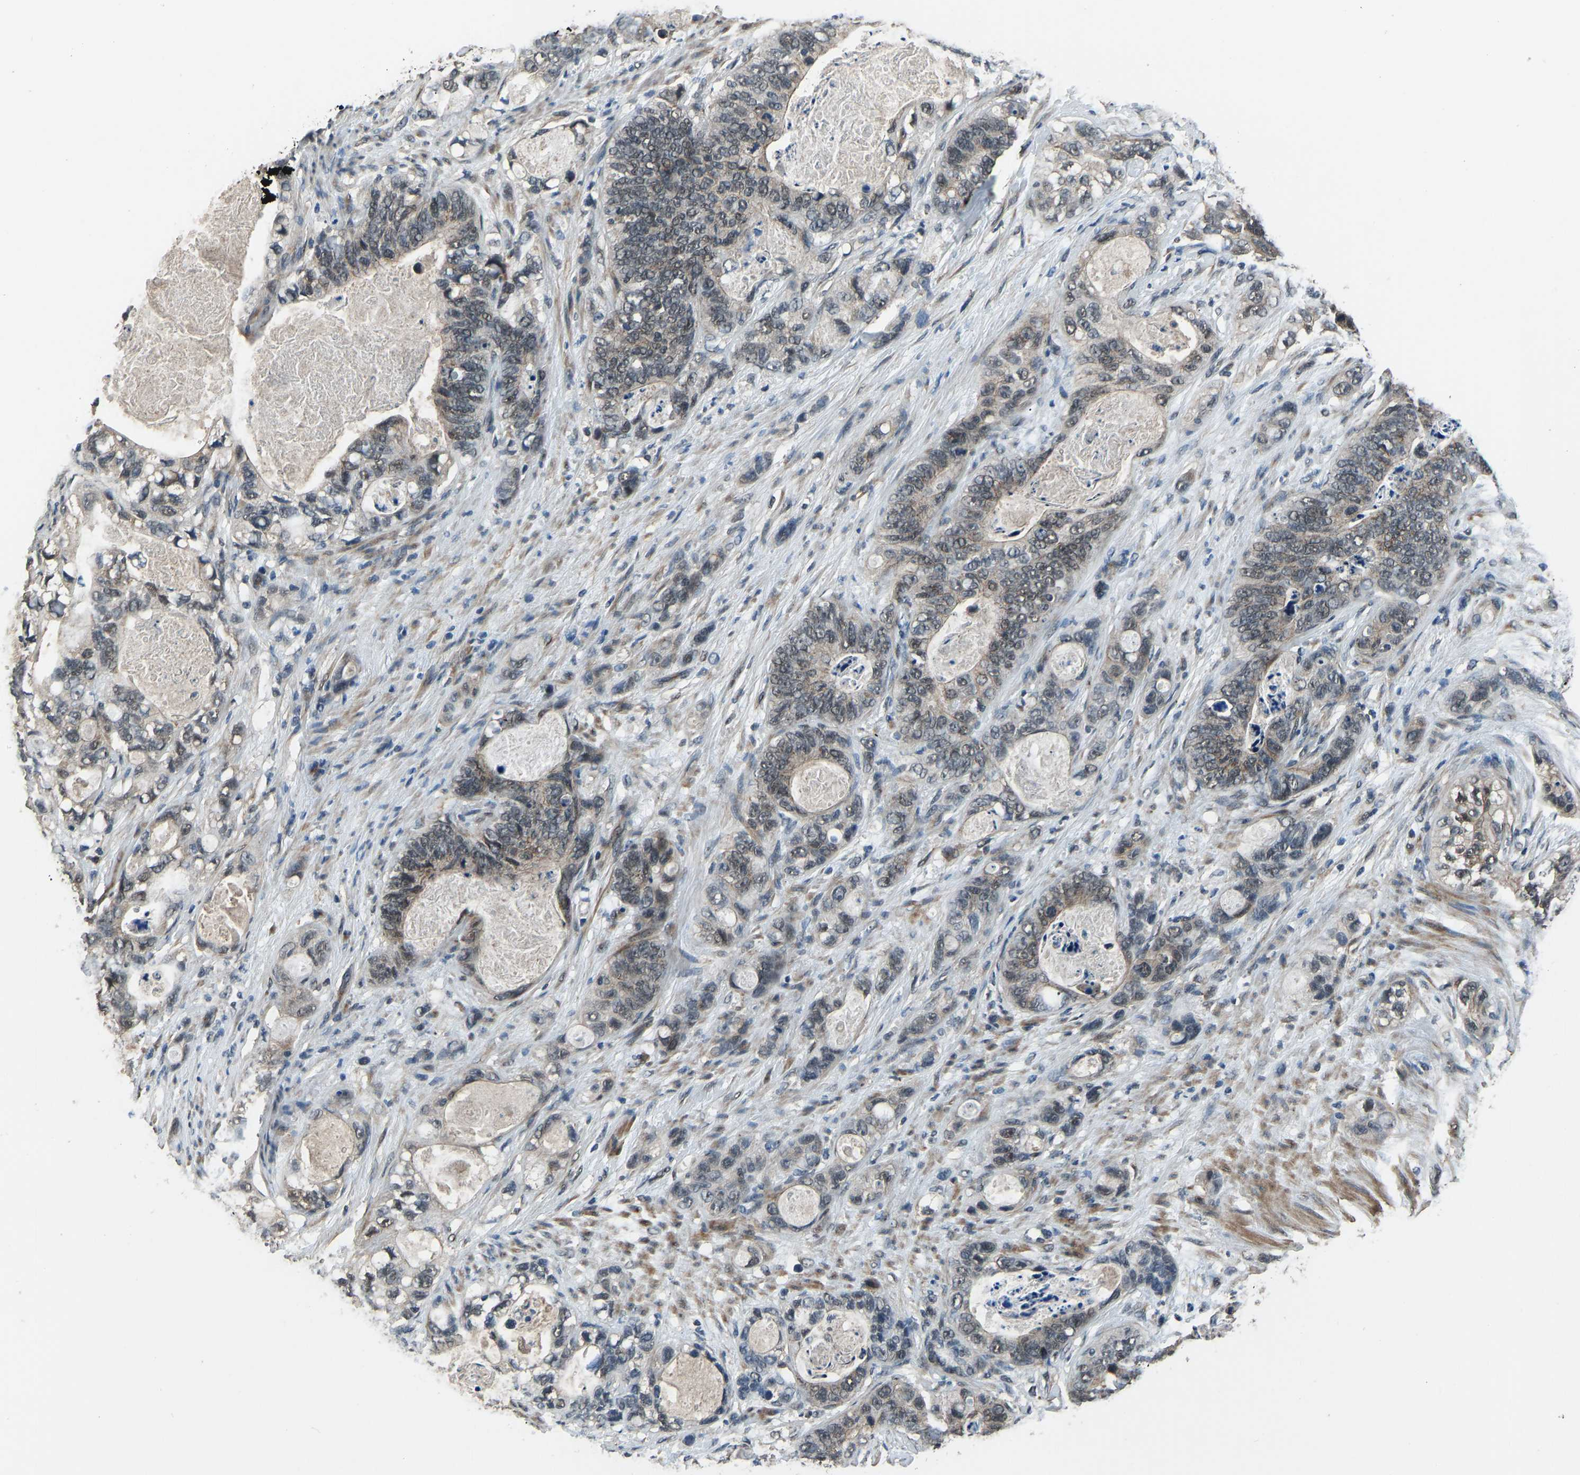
{"staining": {"intensity": "weak", "quantity": "<25%", "location": "nuclear"}, "tissue": "stomach cancer", "cell_type": "Tumor cells", "image_type": "cancer", "snomed": [{"axis": "morphology", "description": "Normal tissue, NOS"}, {"axis": "morphology", "description": "Adenocarcinoma, NOS"}, {"axis": "topography", "description": "Stomach"}], "caption": "Tumor cells are negative for protein expression in human adenocarcinoma (stomach).", "gene": "TOX4", "patient": {"sex": "female", "age": 89}}